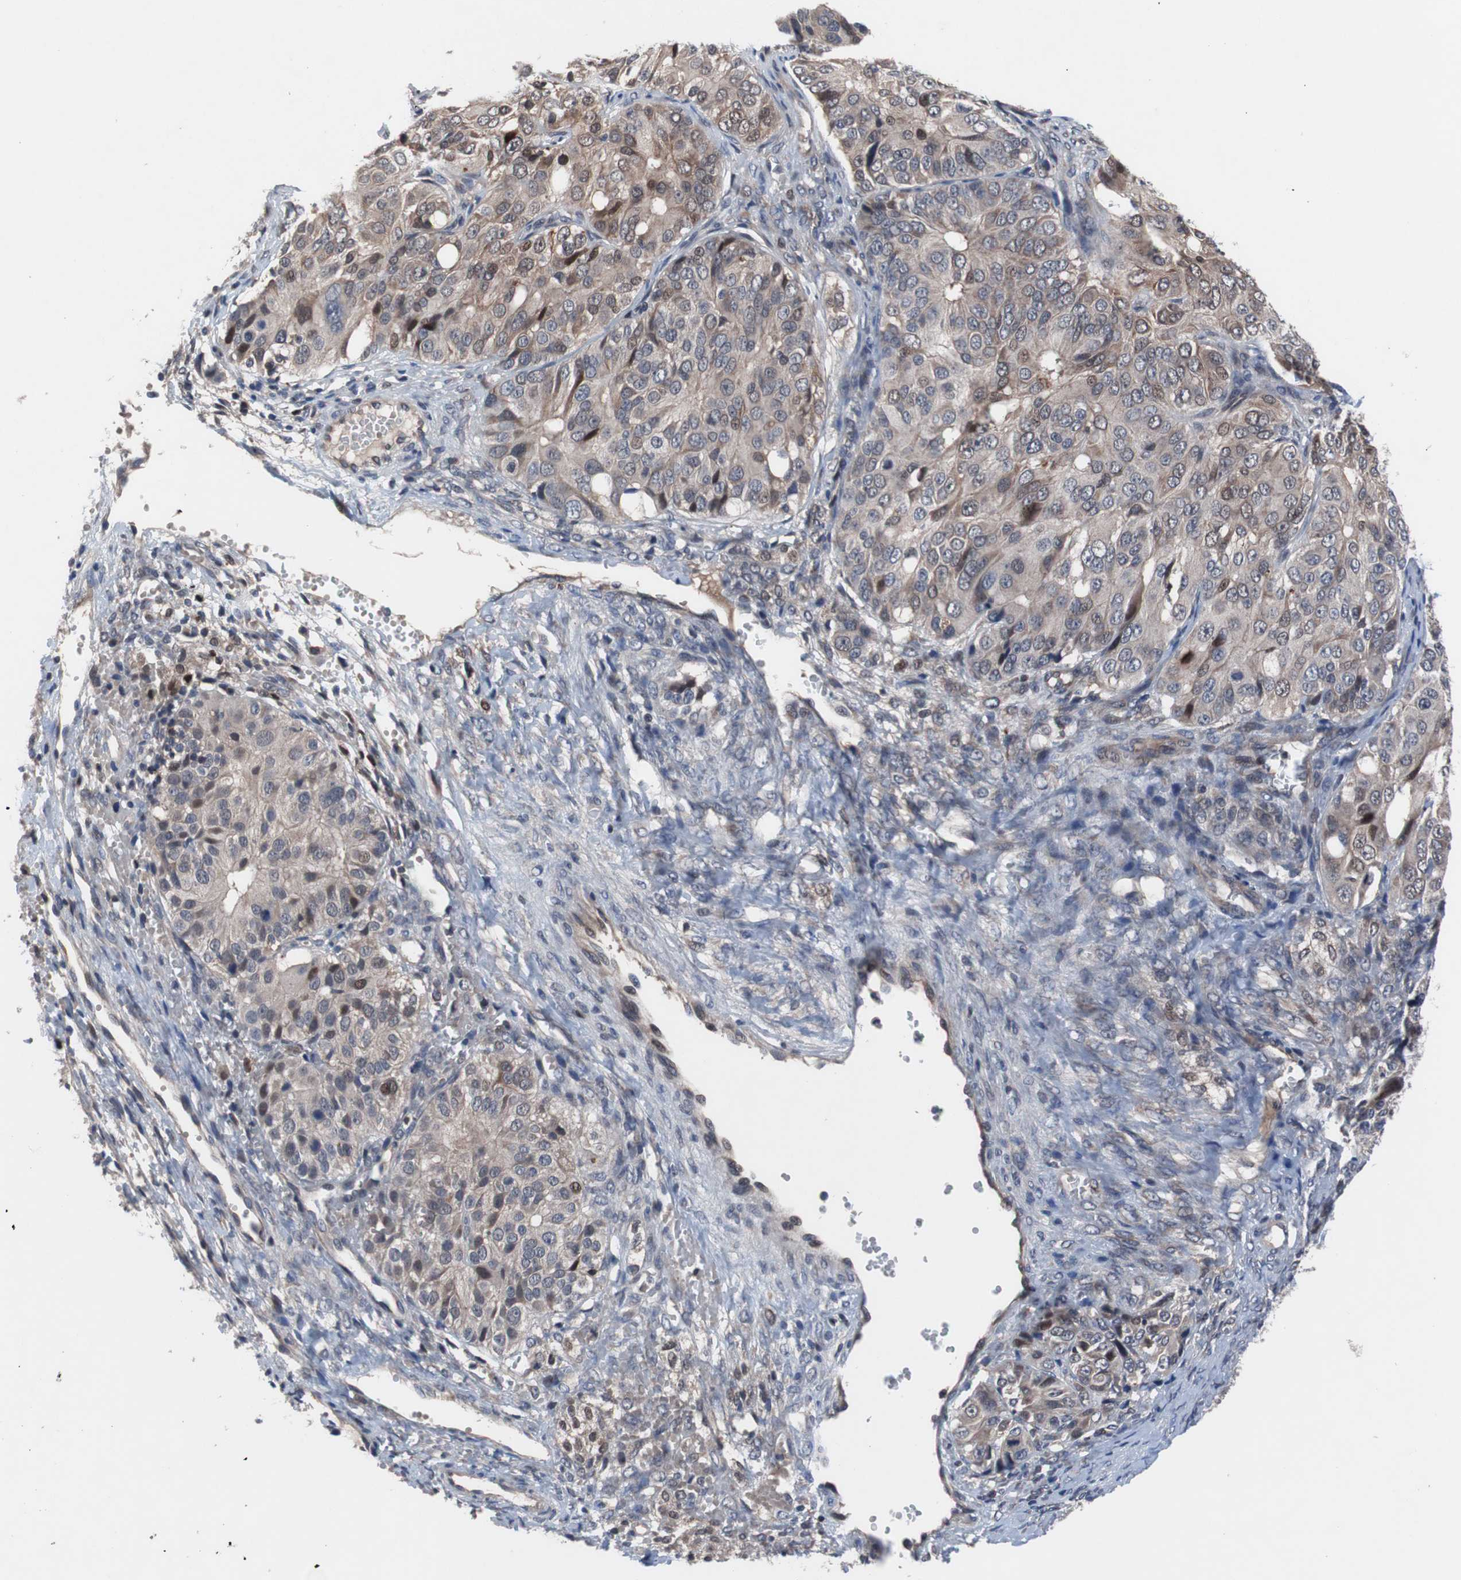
{"staining": {"intensity": "weak", "quantity": ">75%", "location": "cytoplasmic/membranous,nuclear"}, "tissue": "ovarian cancer", "cell_type": "Tumor cells", "image_type": "cancer", "snomed": [{"axis": "morphology", "description": "Carcinoma, endometroid"}, {"axis": "topography", "description": "Ovary"}], "caption": "A high-resolution image shows immunohistochemistry staining of ovarian endometroid carcinoma, which reveals weak cytoplasmic/membranous and nuclear staining in approximately >75% of tumor cells. (Brightfield microscopy of DAB IHC at high magnification).", "gene": "MUTYH", "patient": {"sex": "female", "age": 51}}